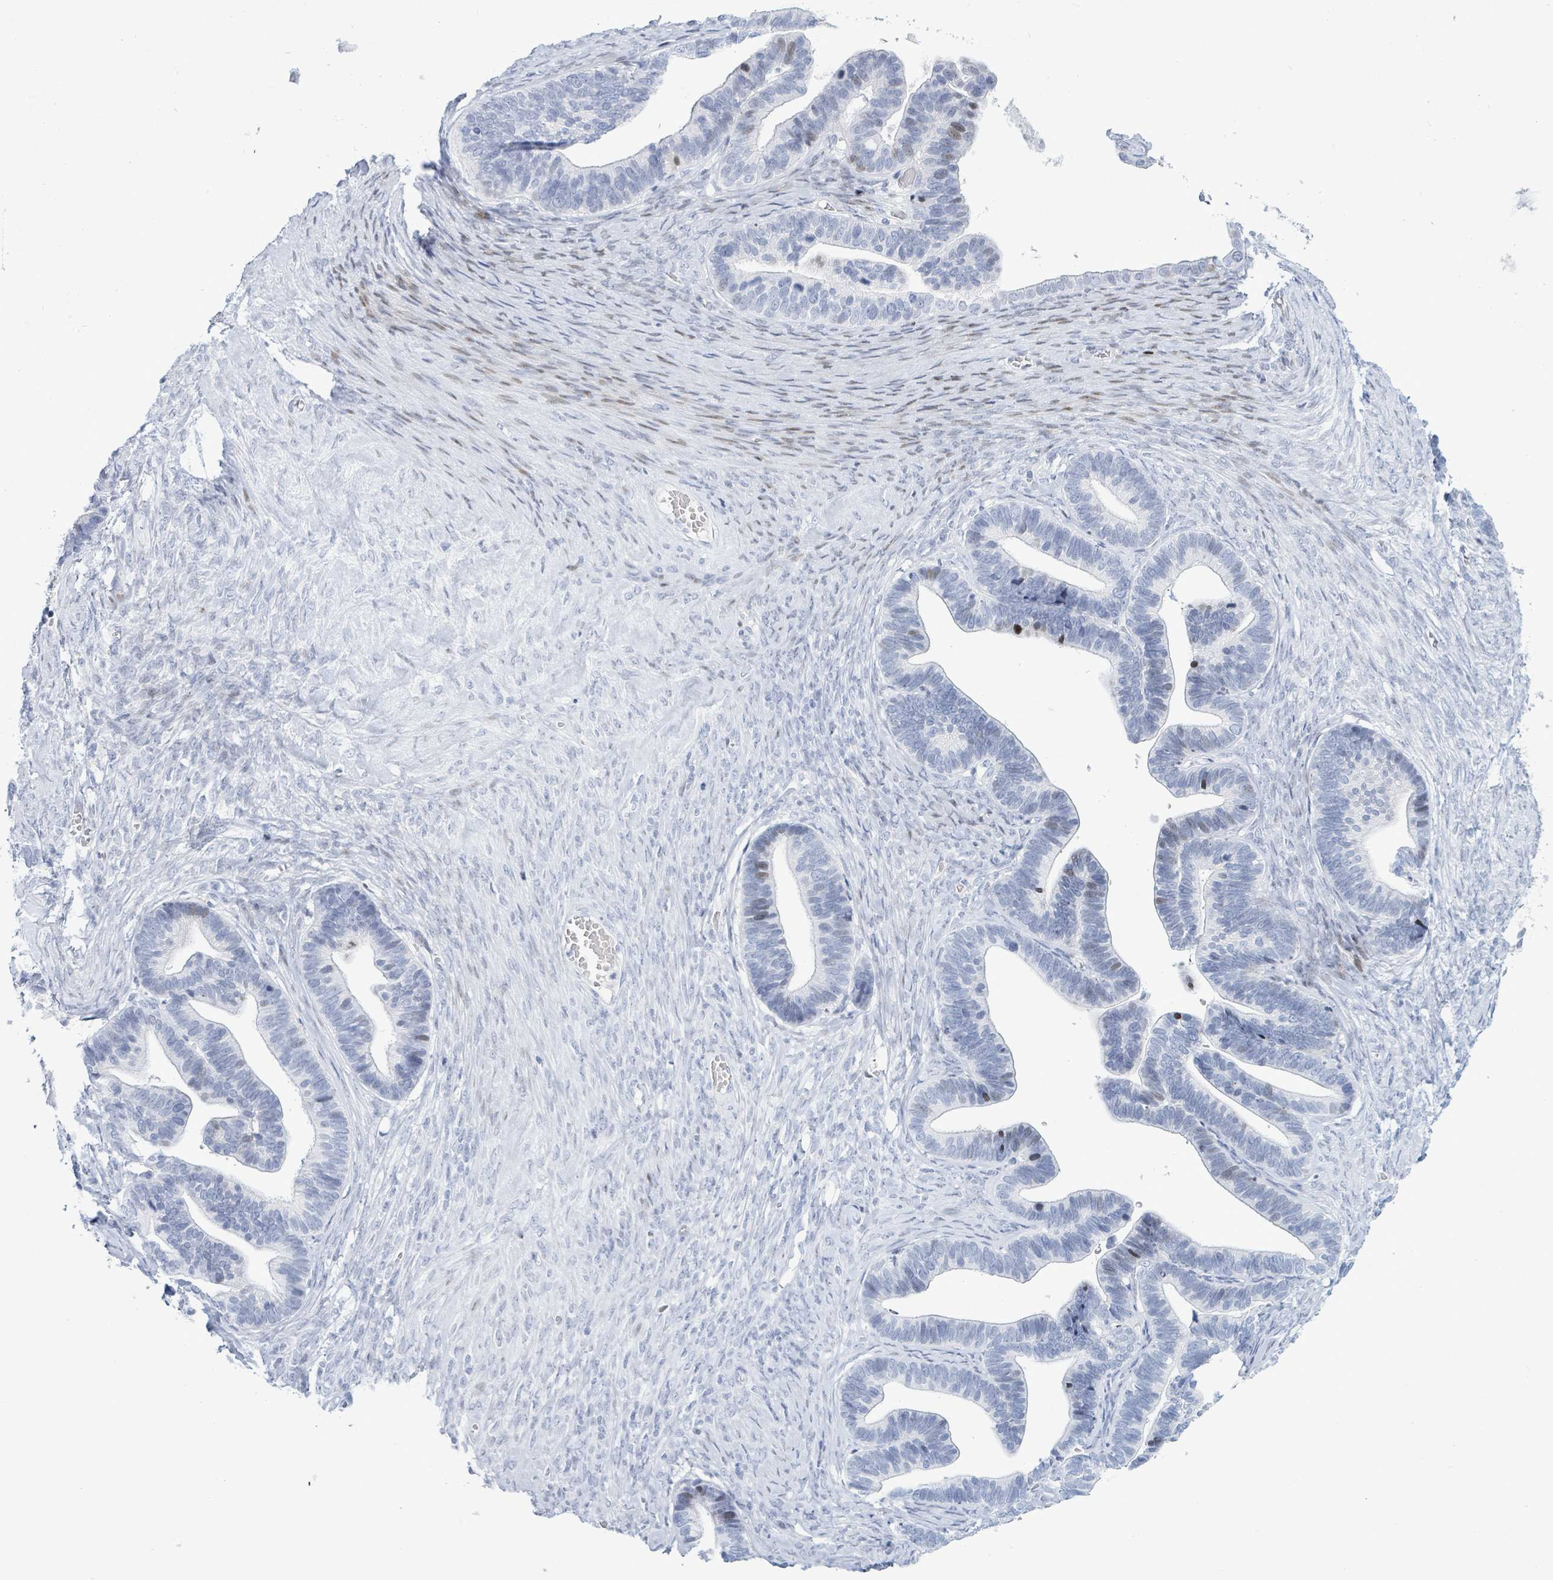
{"staining": {"intensity": "weak", "quantity": "<25%", "location": "nuclear"}, "tissue": "ovarian cancer", "cell_type": "Tumor cells", "image_type": "cancer", "snomed": [{"axis": "morphology", "description": "Cystadenocarcinoma, serous, NOS"}, {"axis": "topography", "description": "Ovary"}], "caption": "DAB immunohistochemical staining of ovarian cancer exhibits no significant staining in tumor cells.", "gene": "MALL", "patient": {"sex": "female", "age": 56}}